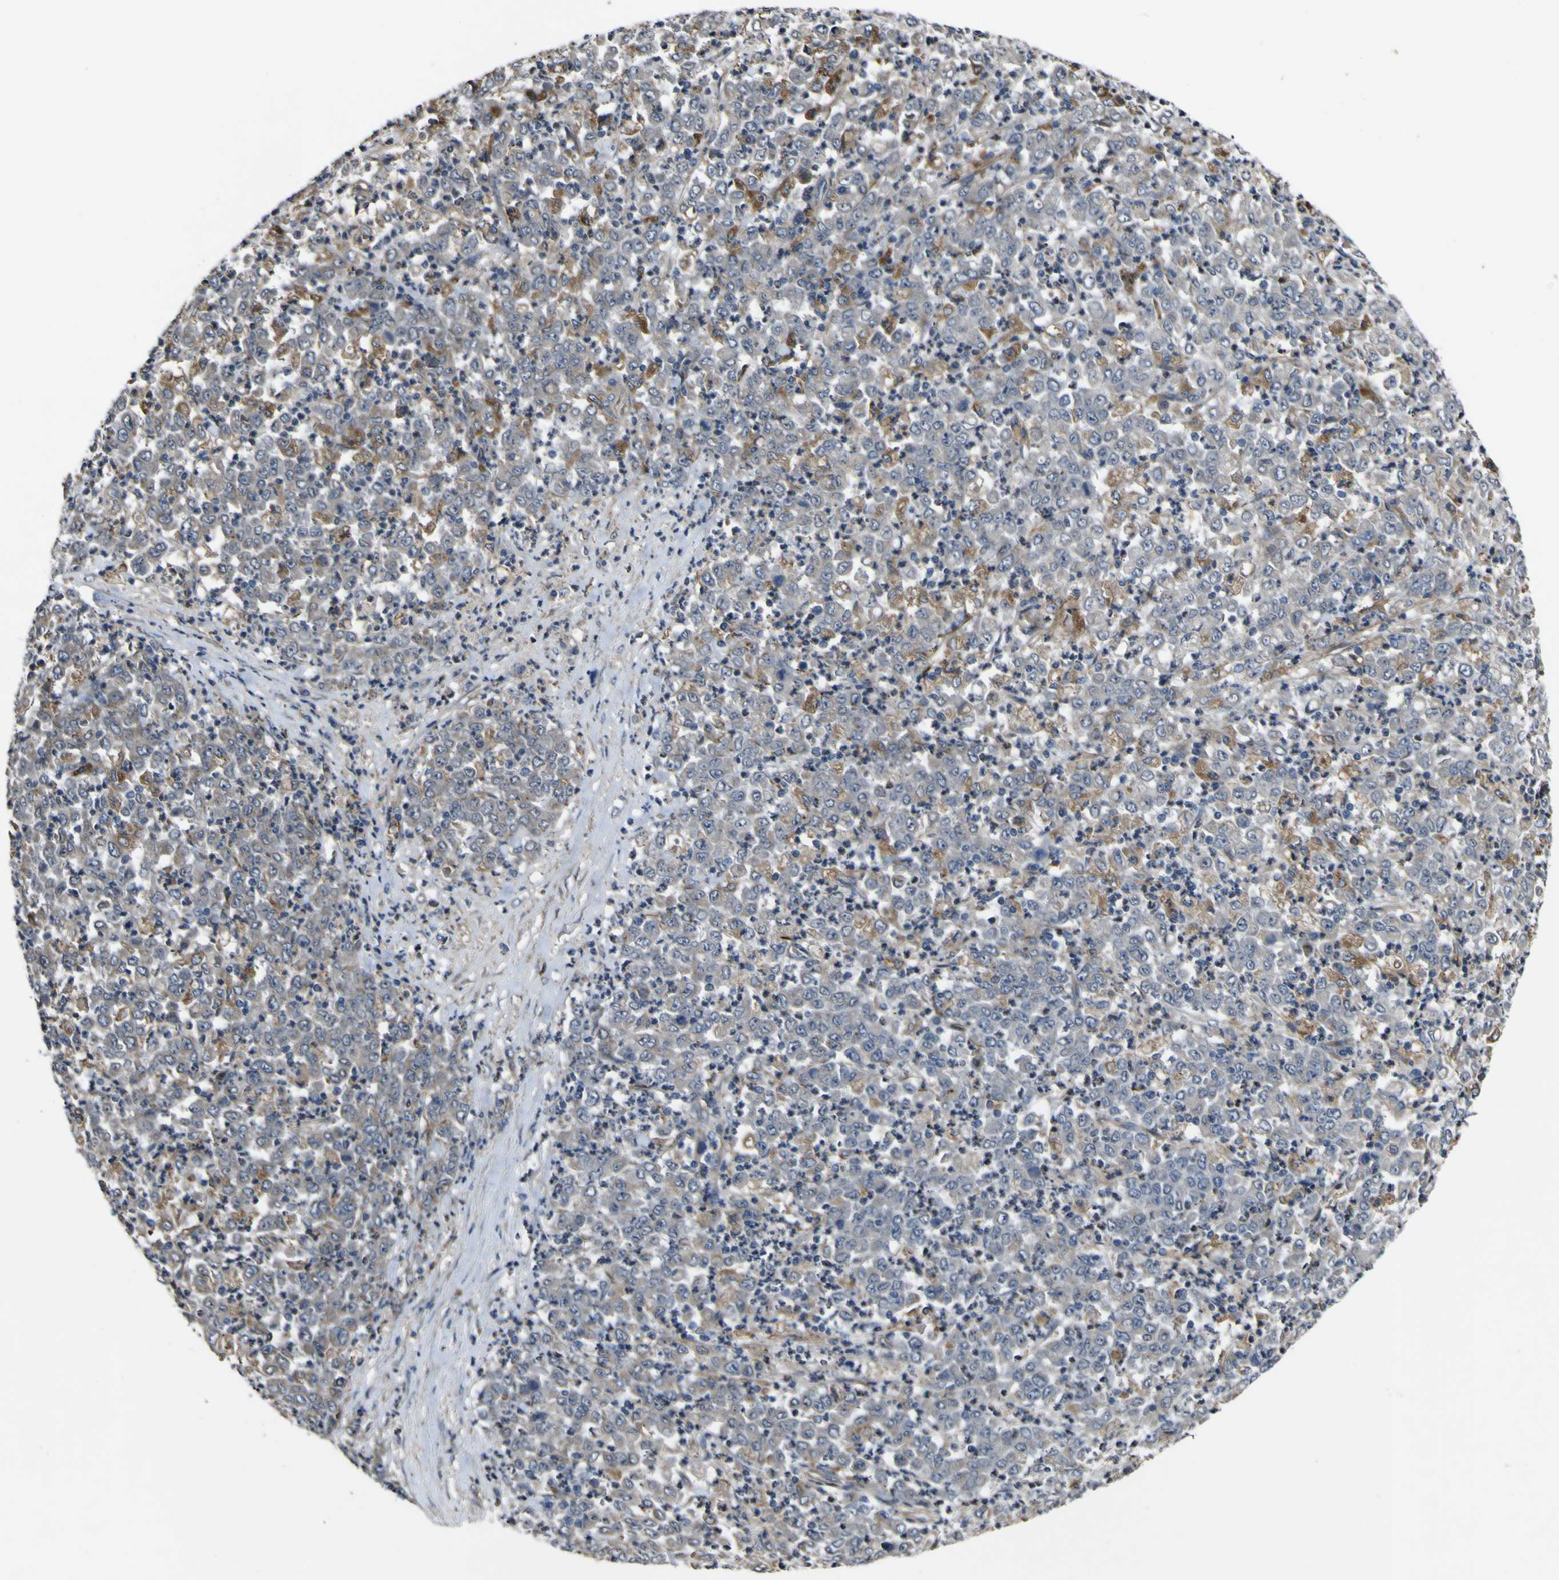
{"staining": {"intensity": "negative", "quantity": "none", "location": "none"}, "tissue": "stomach cancer", "cell_type": "Tumor cells", "image_type": "cancer", "snomed": [{"axis": "morphology", "description": "Adenocarcinoma, NOS"}, {"axis": "topography", "description": "Stomach, lower"}], "caption": "There is no significant positivity in tumor cells of stomach cancer (adenocarcinoma).", "gene": "GPLD1", "patient": {"sex": "female", "age": 71}}